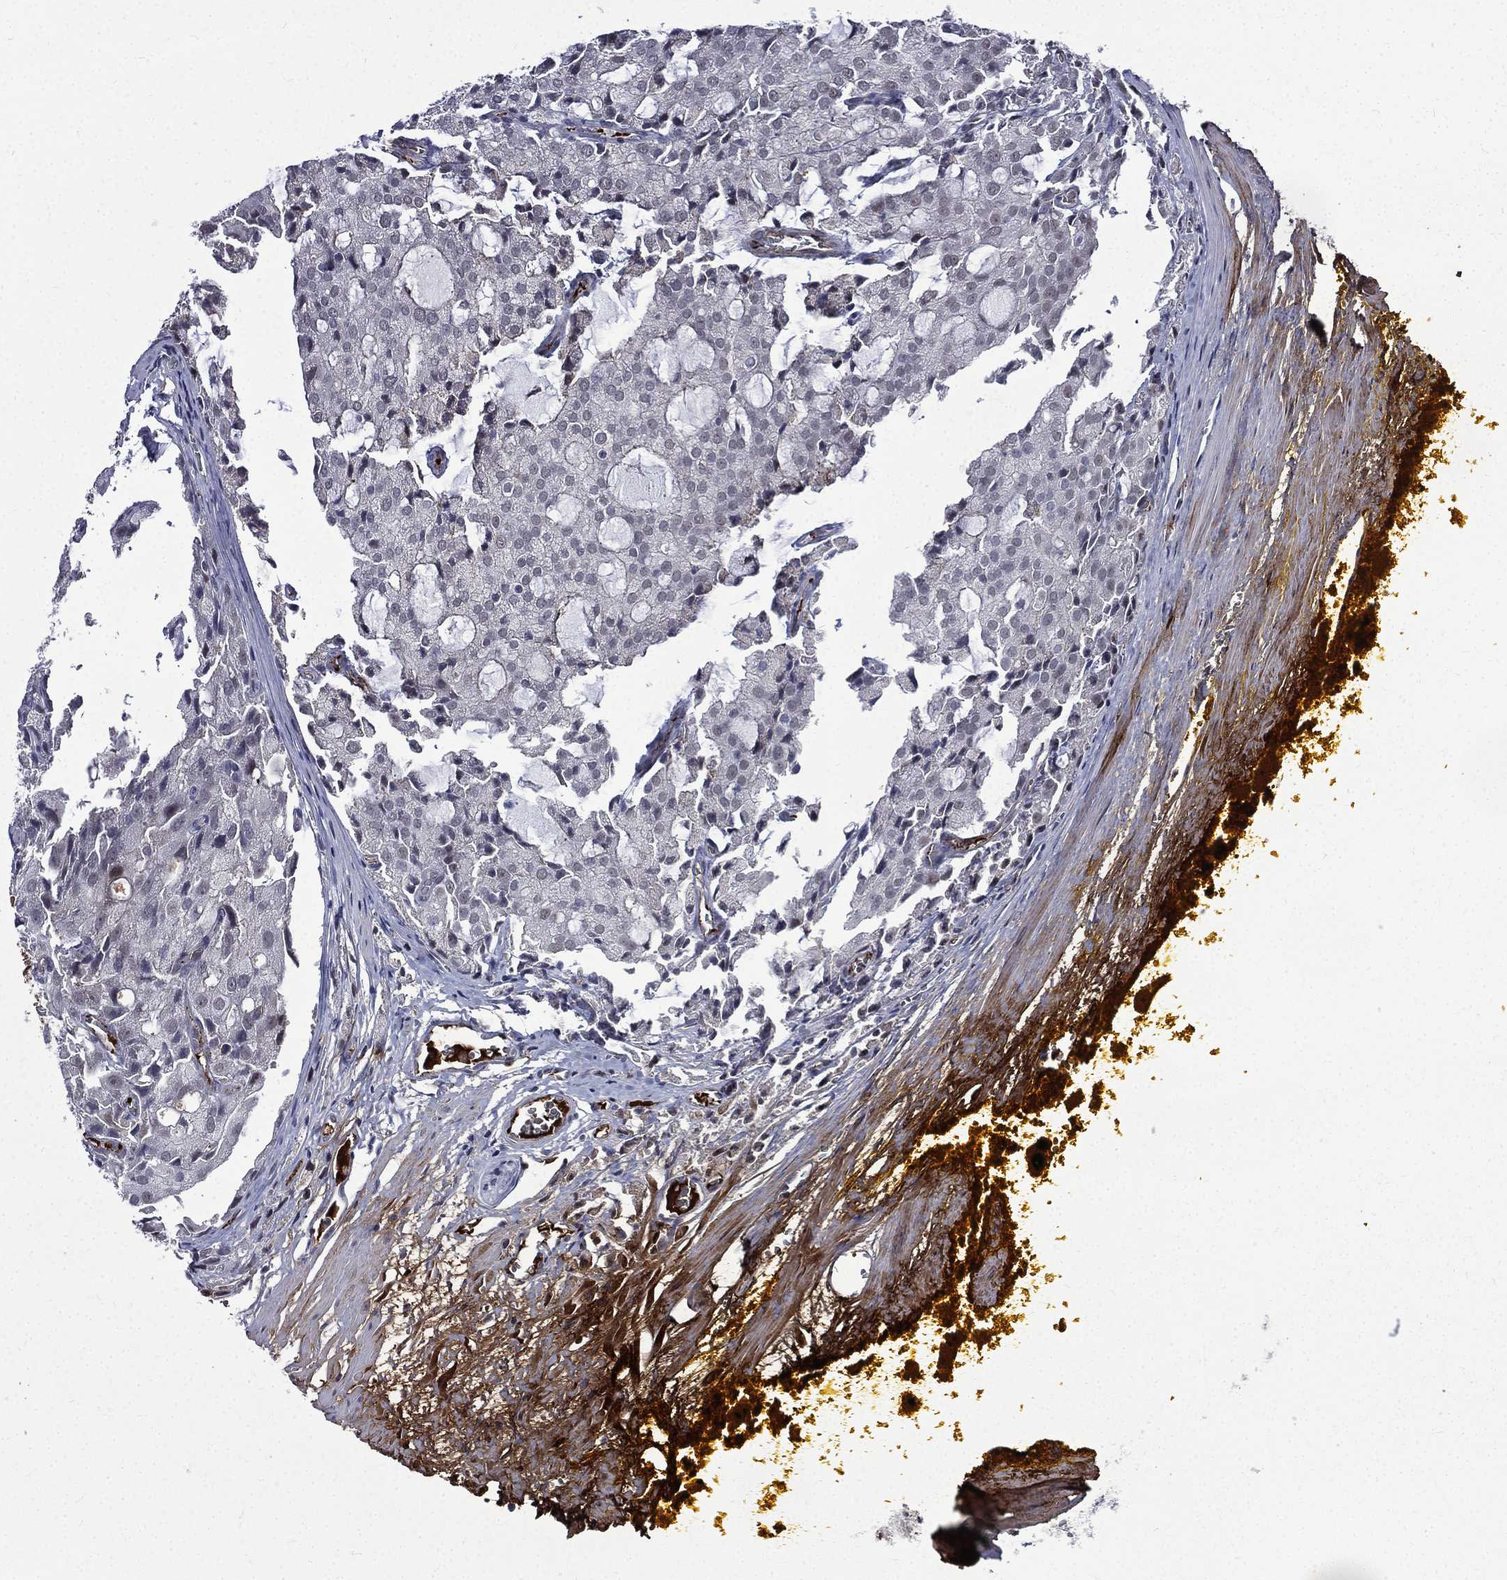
{"staining": {"intensity": "negative", "quantity": "none", "location": "none"}, "tissue": "prostate cancer", "cell_type": "Tumor cells", "image_type": "cancer", "snomed": [{"axis": "morphology", "description": "Adenocarcinoma, NOS"}, {"axis": "topography", "description": "Prostate and seminal vesicle, NOS"}, {"axis": "topography", "description": "Prostate"}], "caption": "IHC of human adenocarcinoma (prostate) demonstrates no expression in tumor cells. (Brightfield microscopy of DAB immunohistochemistry (IHC) at high magnification).", "gene": "FGG", "patient": {"sex": "male", "age": 67}}